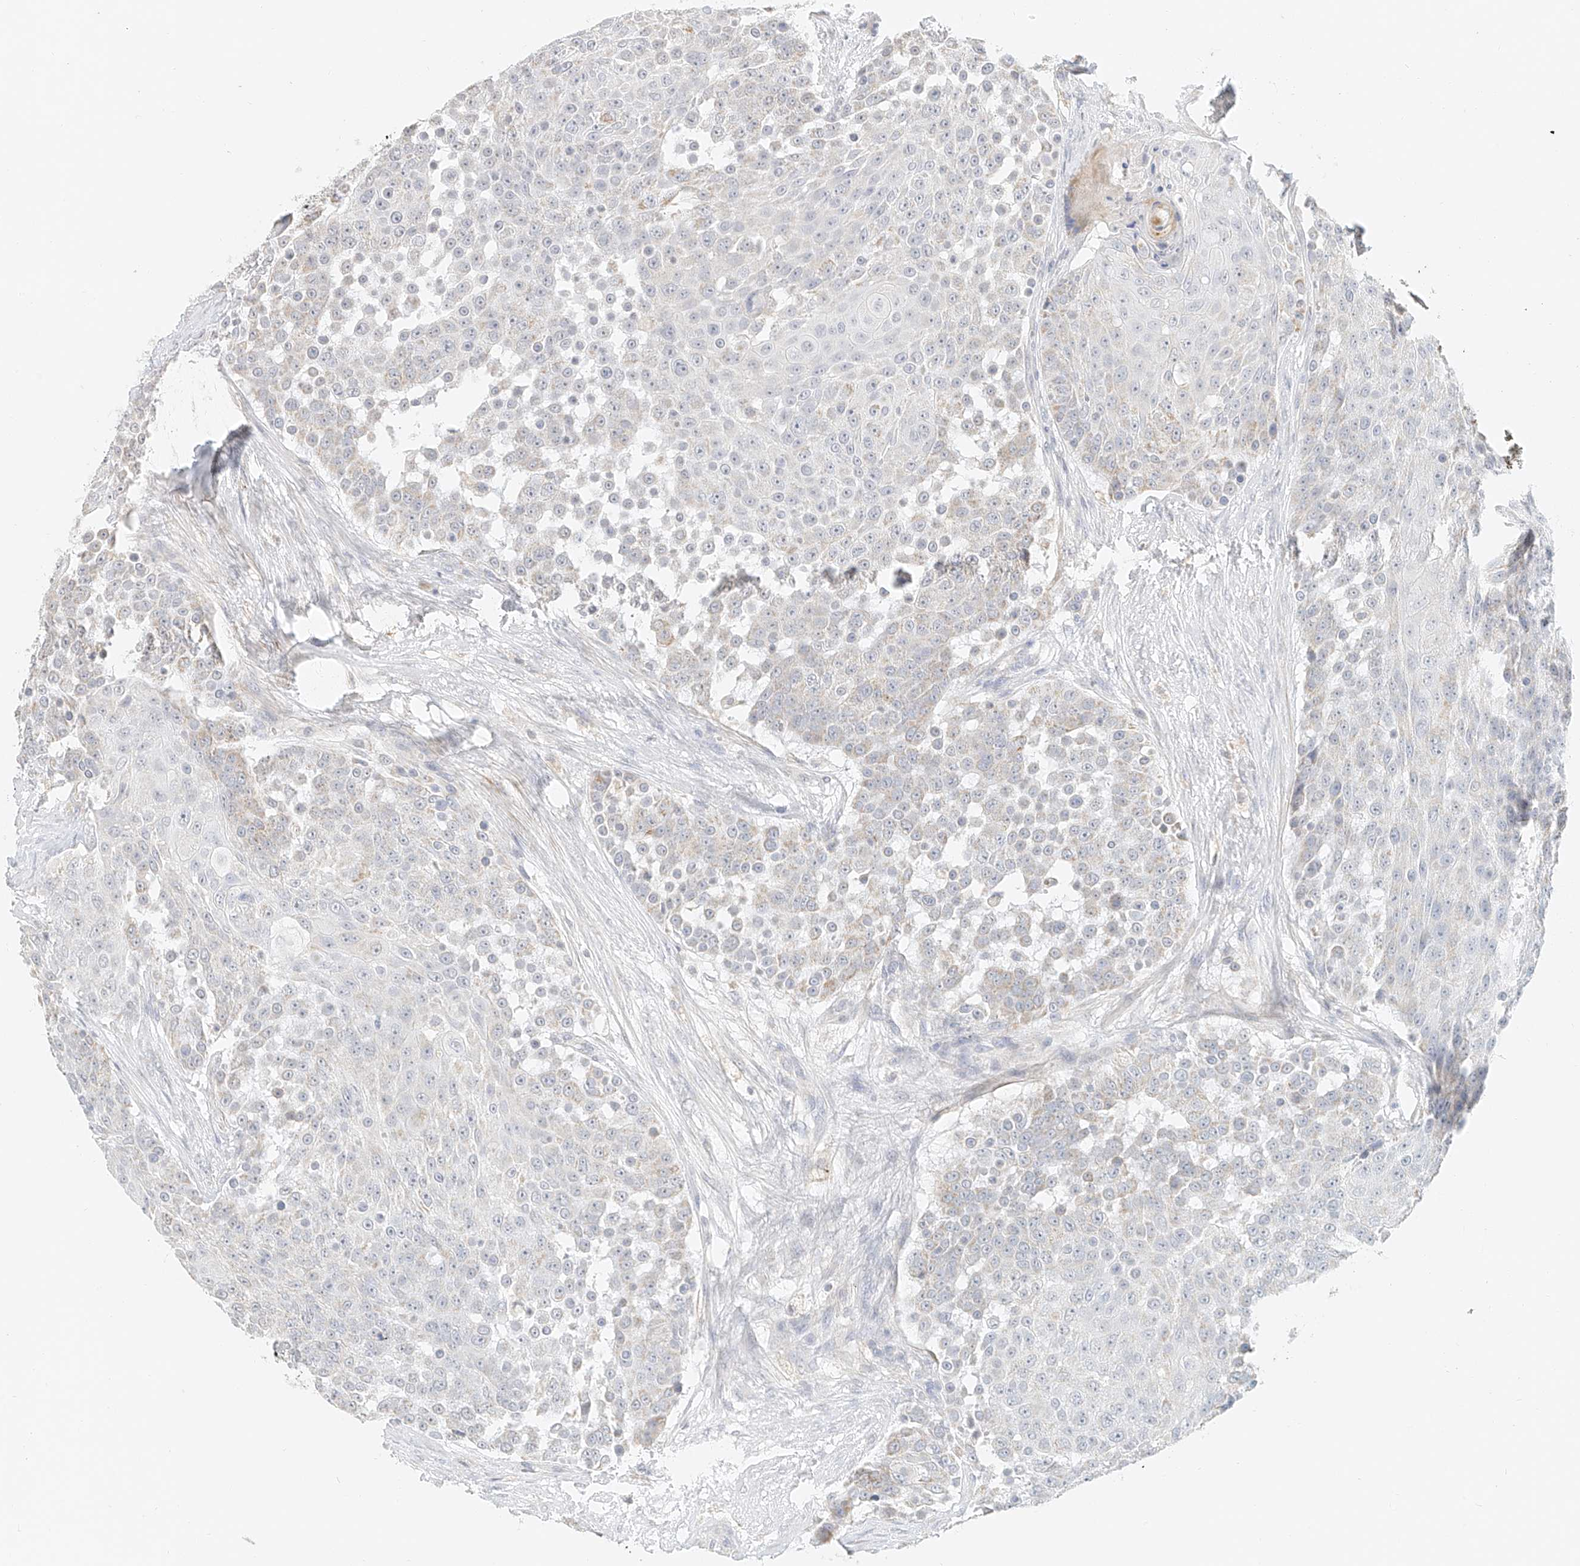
{"staining": {"intensity": "negative", "quantity": "none", "location": "none"}, "tissue": "urothelial cancer", "cell_type": "Tumor cells", "image_type": "cancer", "snomed": [{"axis": "morphology", "description": "Urothelial carcinoma, High grade"}, {"axis": "topography", "description": "Urinary bladder"}], "caption": "This photomicrograph is of urothelial cancer stained with IHC to label a protein in brown with the nuclei are counter-stained blue. There is no staining in tumor cells.", "gene": "CXorf58", "patient": {"sex": "female", "age": 63}}